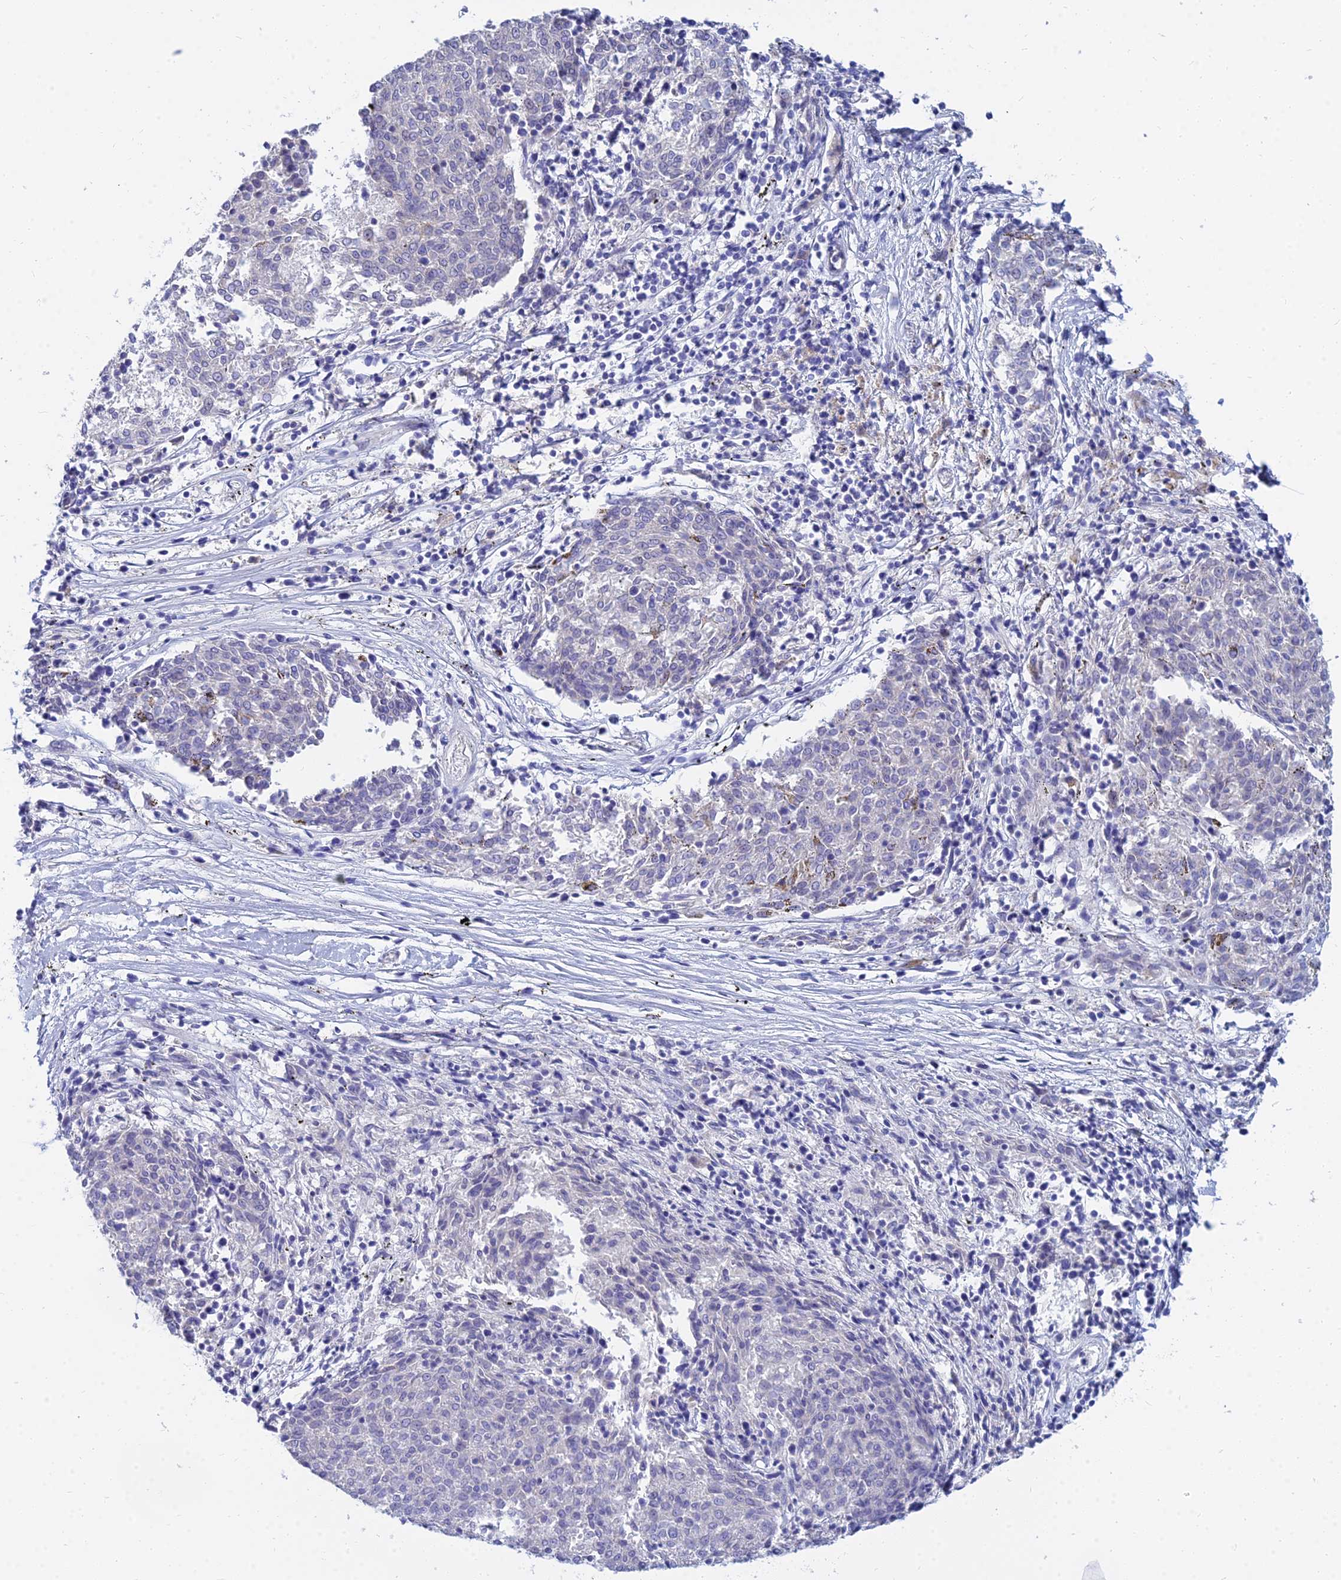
{"staining": {"intensity": "negative", "quantity": "none", "location": "none"}, "tissue": "melanoma", "cell_type": "Tumor cells", "image_type": "cancer", "snomed": [{"axis": "morphology", "description": "Malignant melanoma, NOS"}, {"axis": "topography", "description": "Skin"}], "caption": "The image reveals no significant staining in tumor cells of malignant melanoma.", "gene": "ZNF552", "patient": {"sex": "female", "age": 72}}